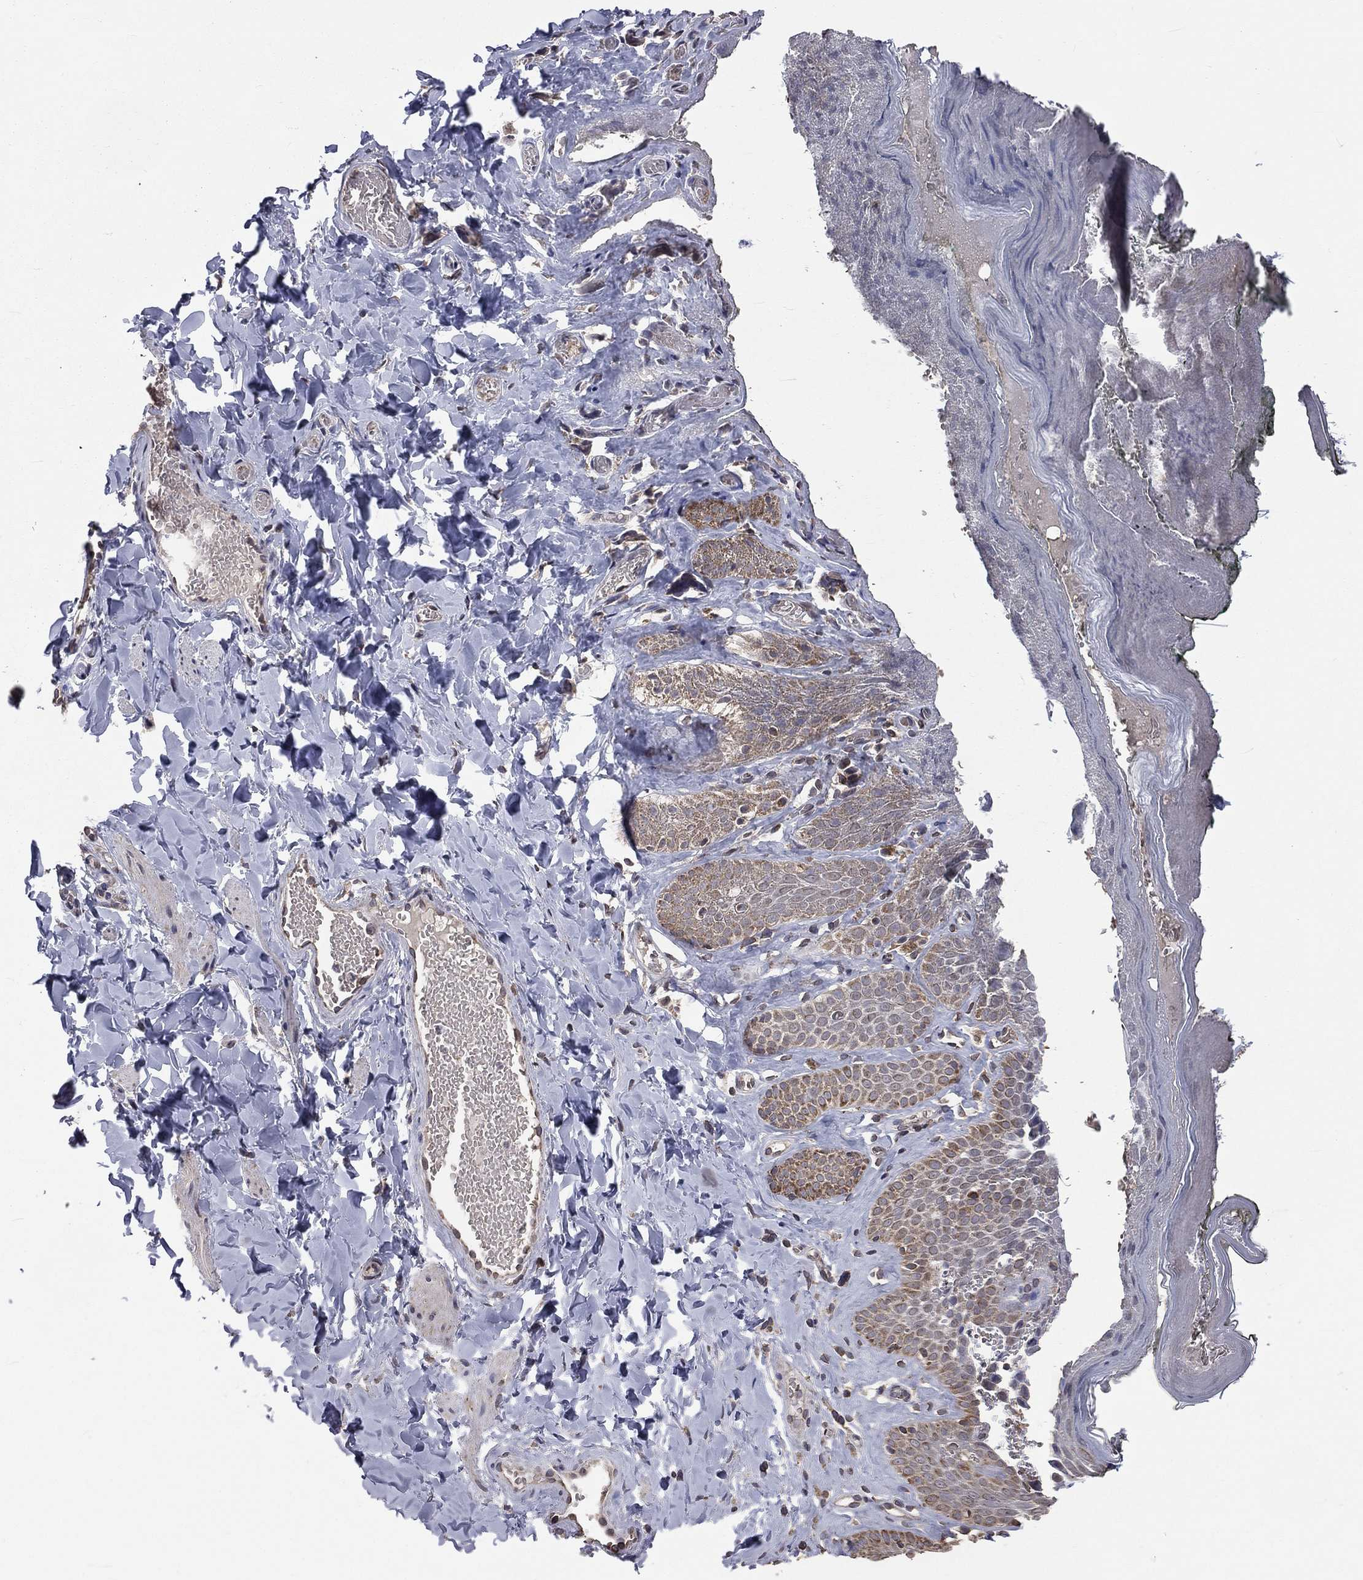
{"staining": {"intensity": "moderate", "quantity": "25%-75%", "location": "cytoplasmic/membranous"}, "tissue": "vagina", "cell_type": "Squamous epithelial cells", "image_type": "normal", "snomed": [{"axis": "morphology", "description": "Normal tissue, NOS"}, {"axis": "topography", "description": "Vagina"}], "caption": "Immunohistochemical staining of benign vagina exhibits medium levels of moderate cytoplasmic/membranous positivity in approximately 25%-75% of squamous epithelial cells.", "gene": "MRPL46", "patient": {"sex": "female", "age": 66}}